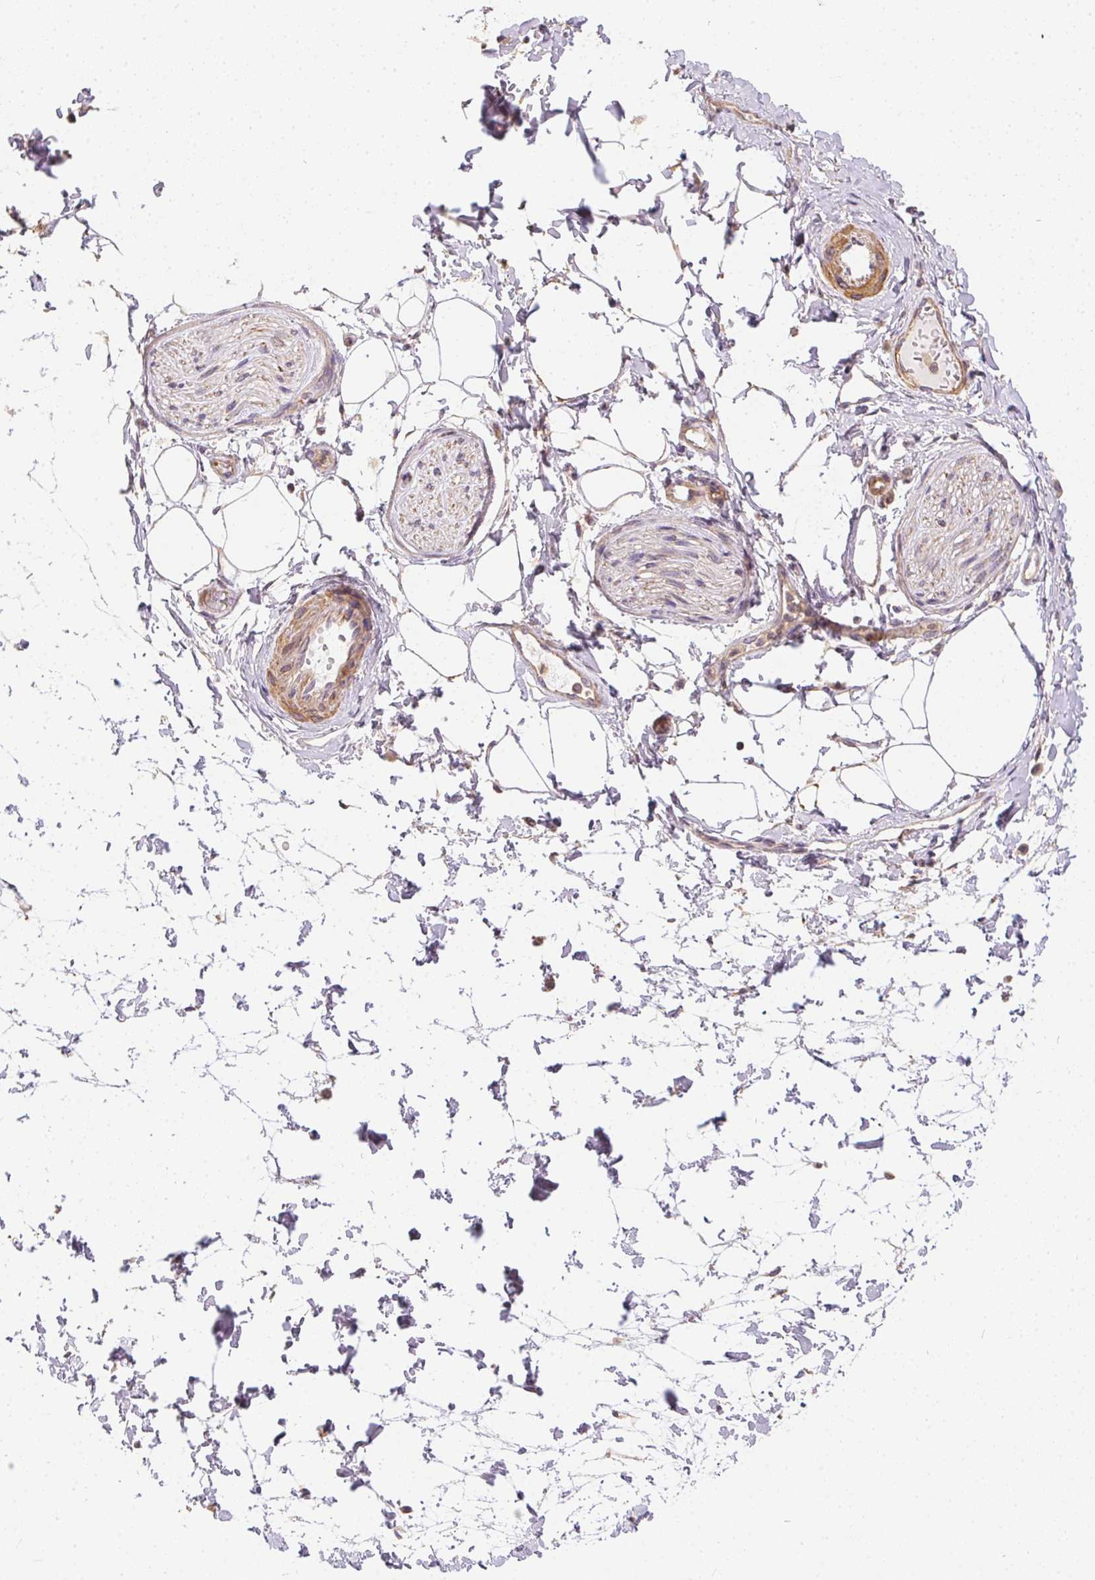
{"staining": {"intensity": "weak", "quantity": "<25%", "location": "cytoplasmic/membranous"}, "tissue": "adipose tissue", "cell_type": "Adipocytes", "image_type": "normal", "snomed": [{"axis": "morphology", "description": "Normal tissue, NOS"}, {"axis": "topography", "description": "Smooth muscle"}, {"axis": "topography", "description": "Peripheral nerve tissue"}], "caption": "The image exhibits no staining of adipocytes in normal adipose tissue. (Stains: DAB (3,3'-diaminobenzidine) immunohistochemistry with hematoxylin counter stain, Microscopy: brightfield microscopy at high magnification).", "gene": "REV3L", "patient": {"sex": "male", "age": 58}}